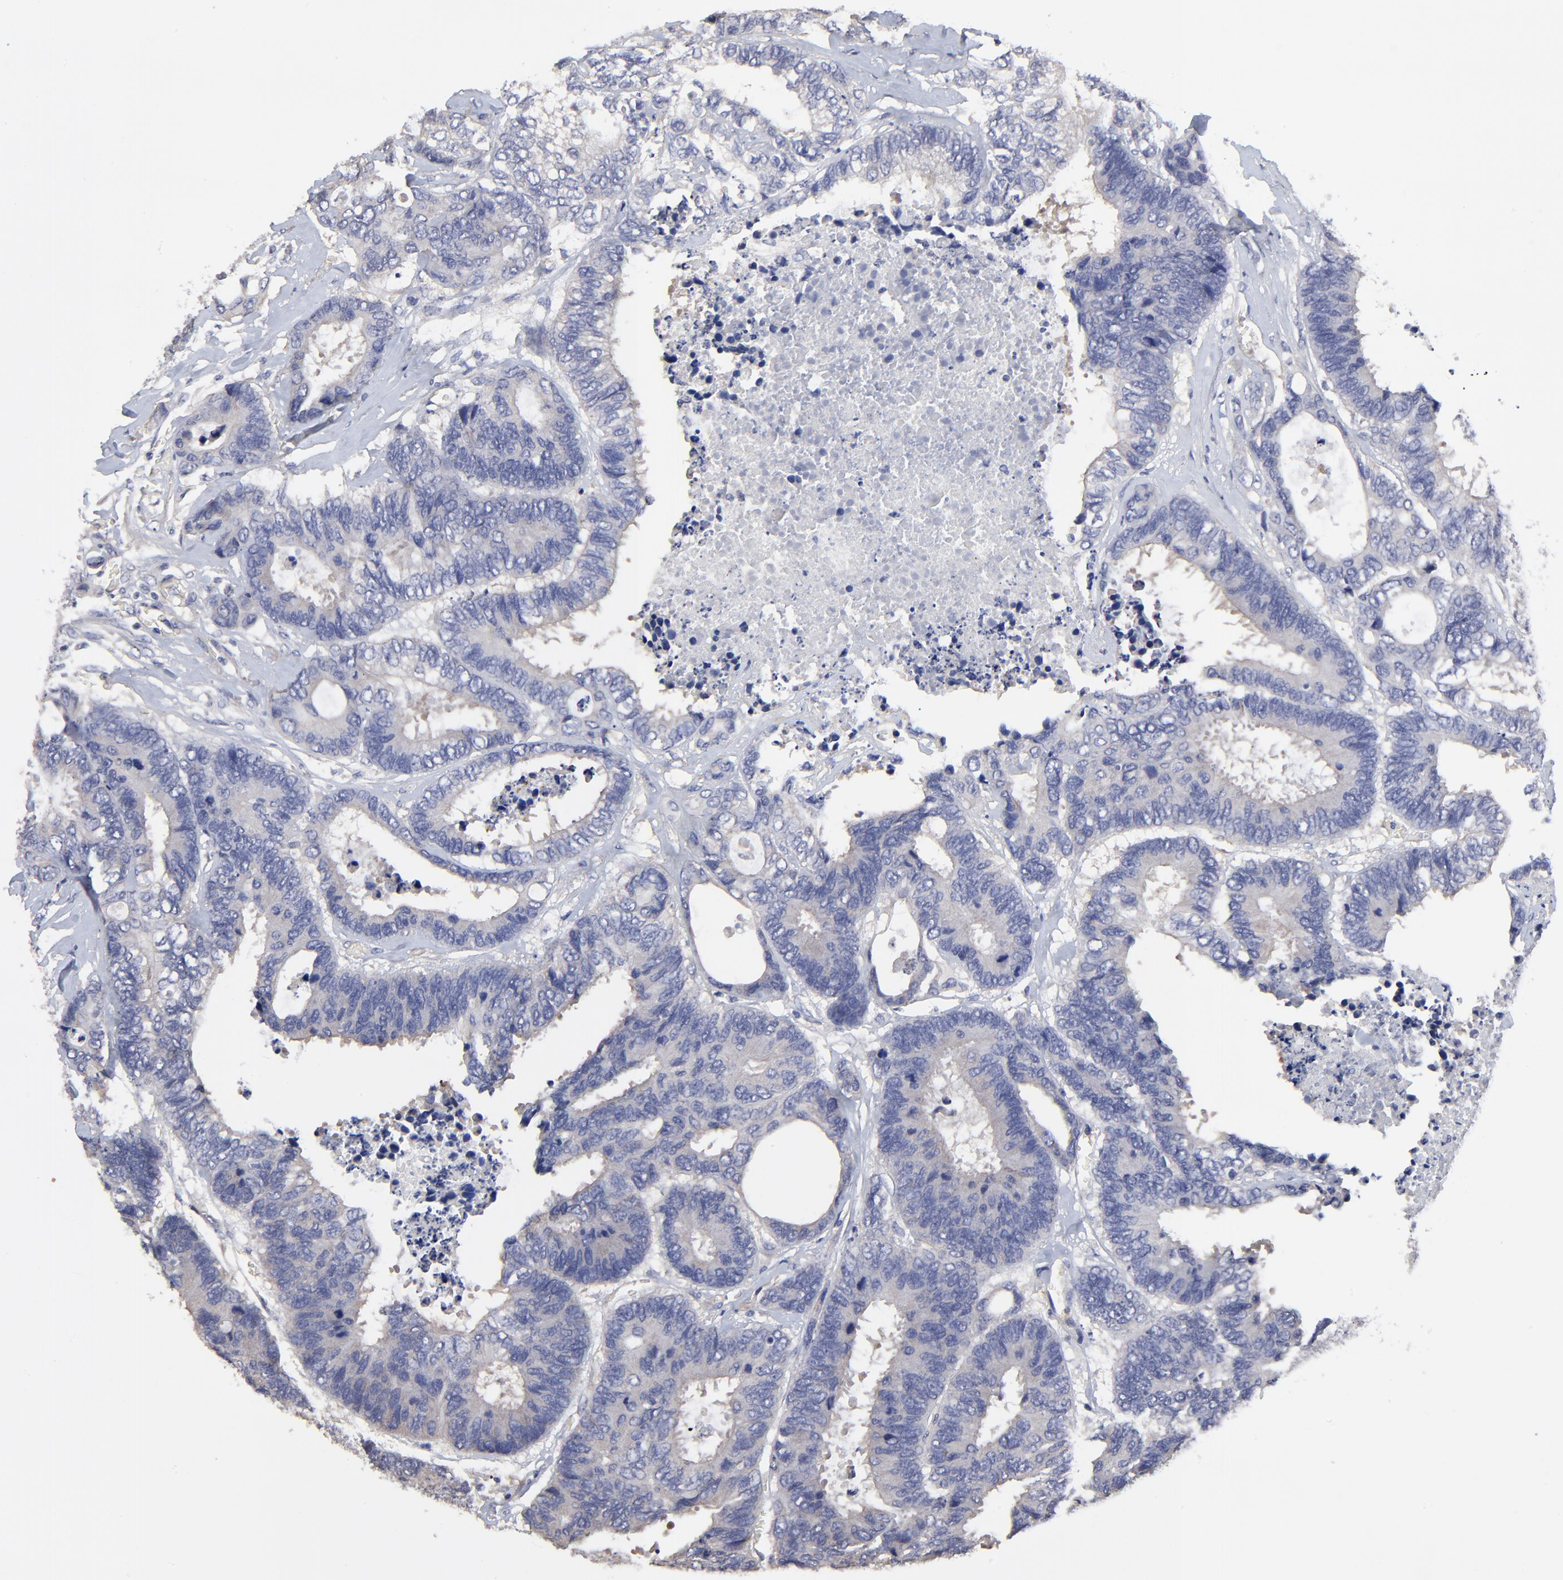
{"staining": {"intensity": "negative", "quantity": "none", "location": "none"}, "tissue": "colorectal cancer", "cell_type": "Tumor cells", "image_type": "cancer", "snomed": [{"axis": "morphology", "description": "Adenocarcinoma, NOS"}, {"axis": "topography", "description": "Rectum"}], "caption": "This is a micrograph of immunohistochemistry staining of colorectal adenocarcinoma, which shows no positivity in tumor cells. (Brightfield microscopy of DAB (3,3'-diaminobenzidine) immunohistochemistry (IHC) at high magnification).", "gene": "SULF2", "patient": {"sex": "male", "age": 55}}